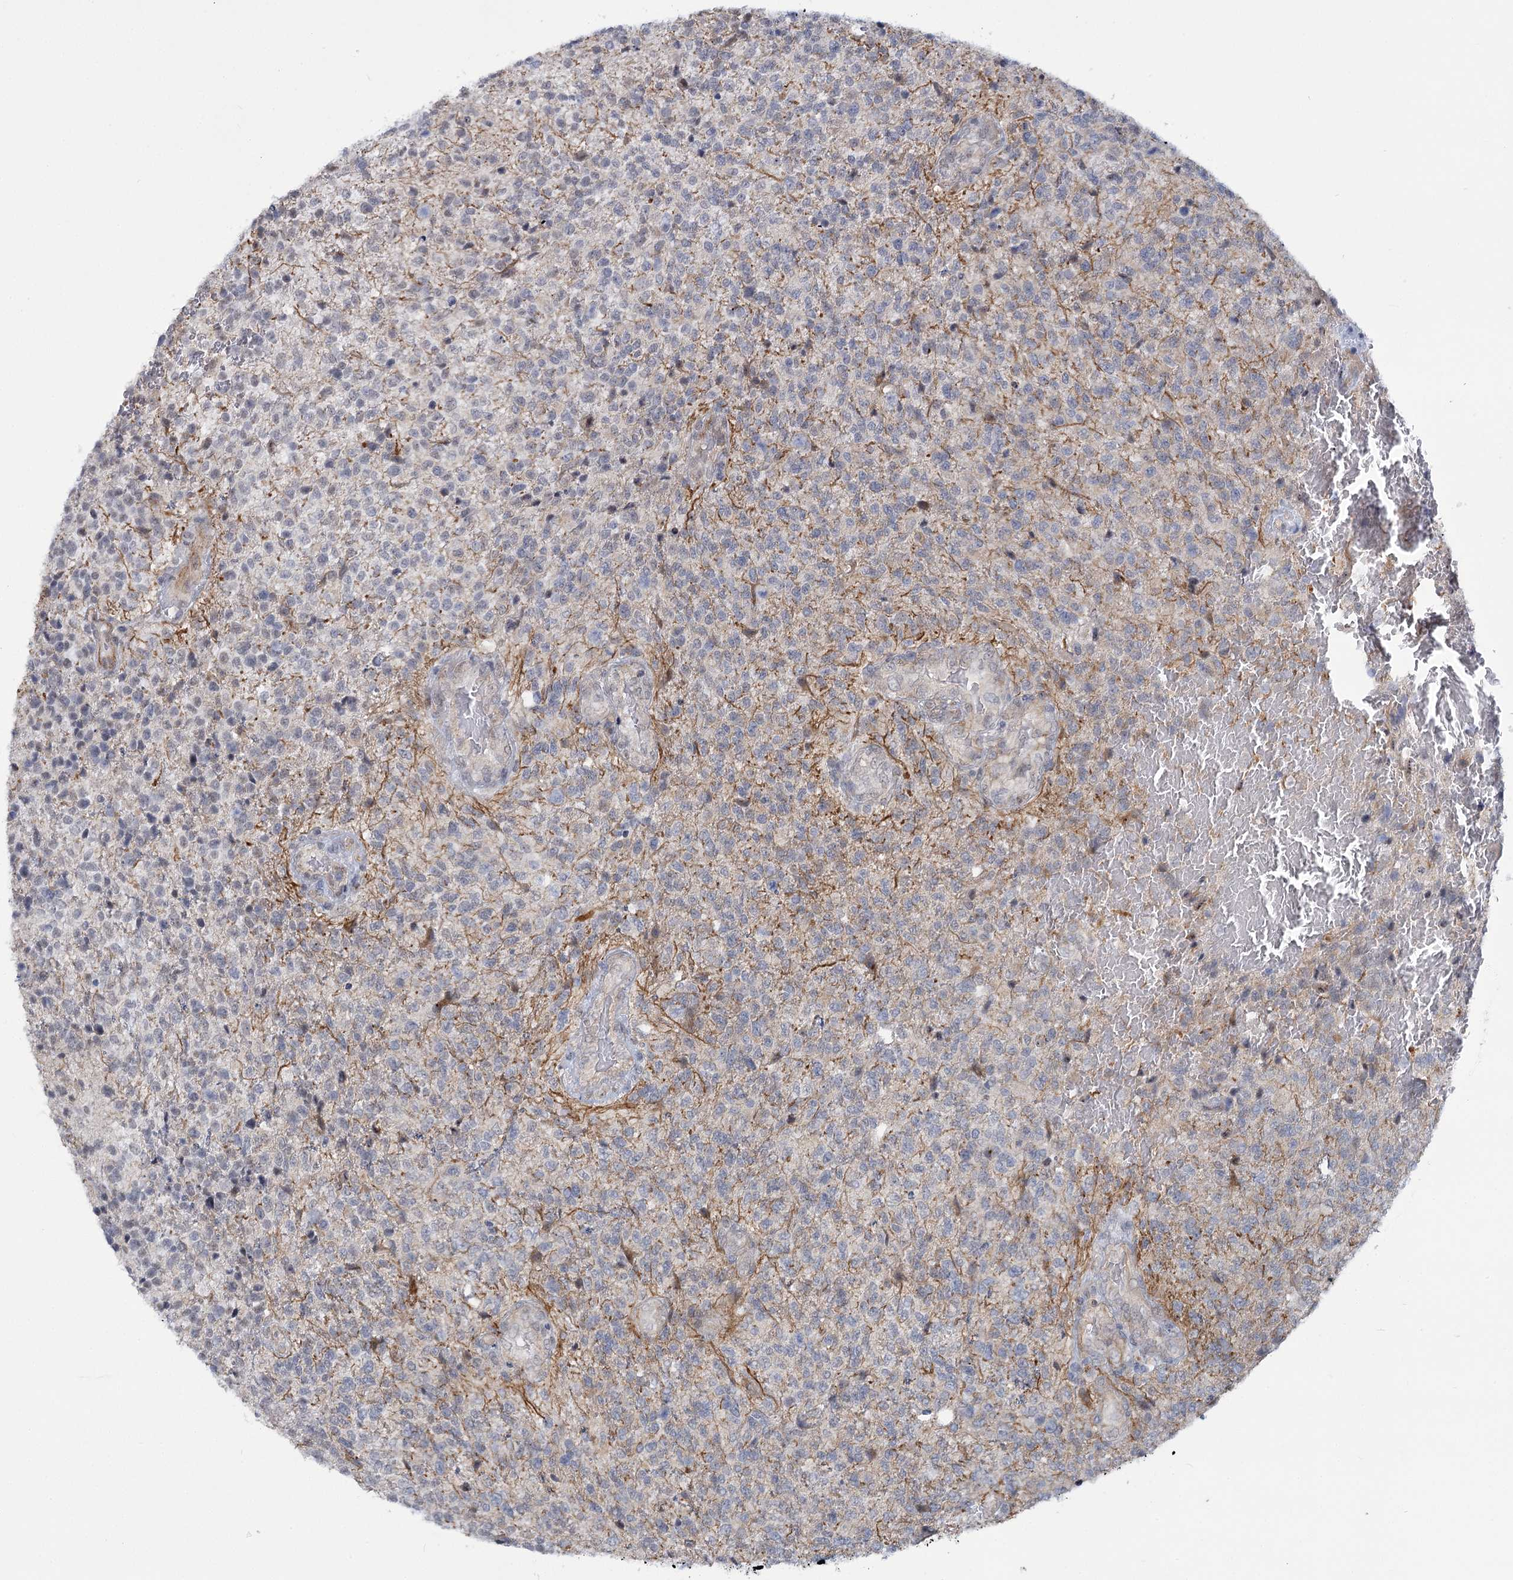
{"staining": {"intensity": "negative", "quantity": "none", "location": "none"}, "tissue": "glioma", "cell_type": "Tumor cells", "image_type": "cancer", "snomed": [{"axis": "morphology", "description": "Glioma, malignant, High grade"}, {"axis": "topography", "description": "Brain"}], "caption": "Immunohistochemistry (IHC) histopathology image of glioma stained for a protein (brown), which exhibits no expression in tumor cells.", "gene": "MBLAC2", "patient": {"sex": "male", "age": 56}}